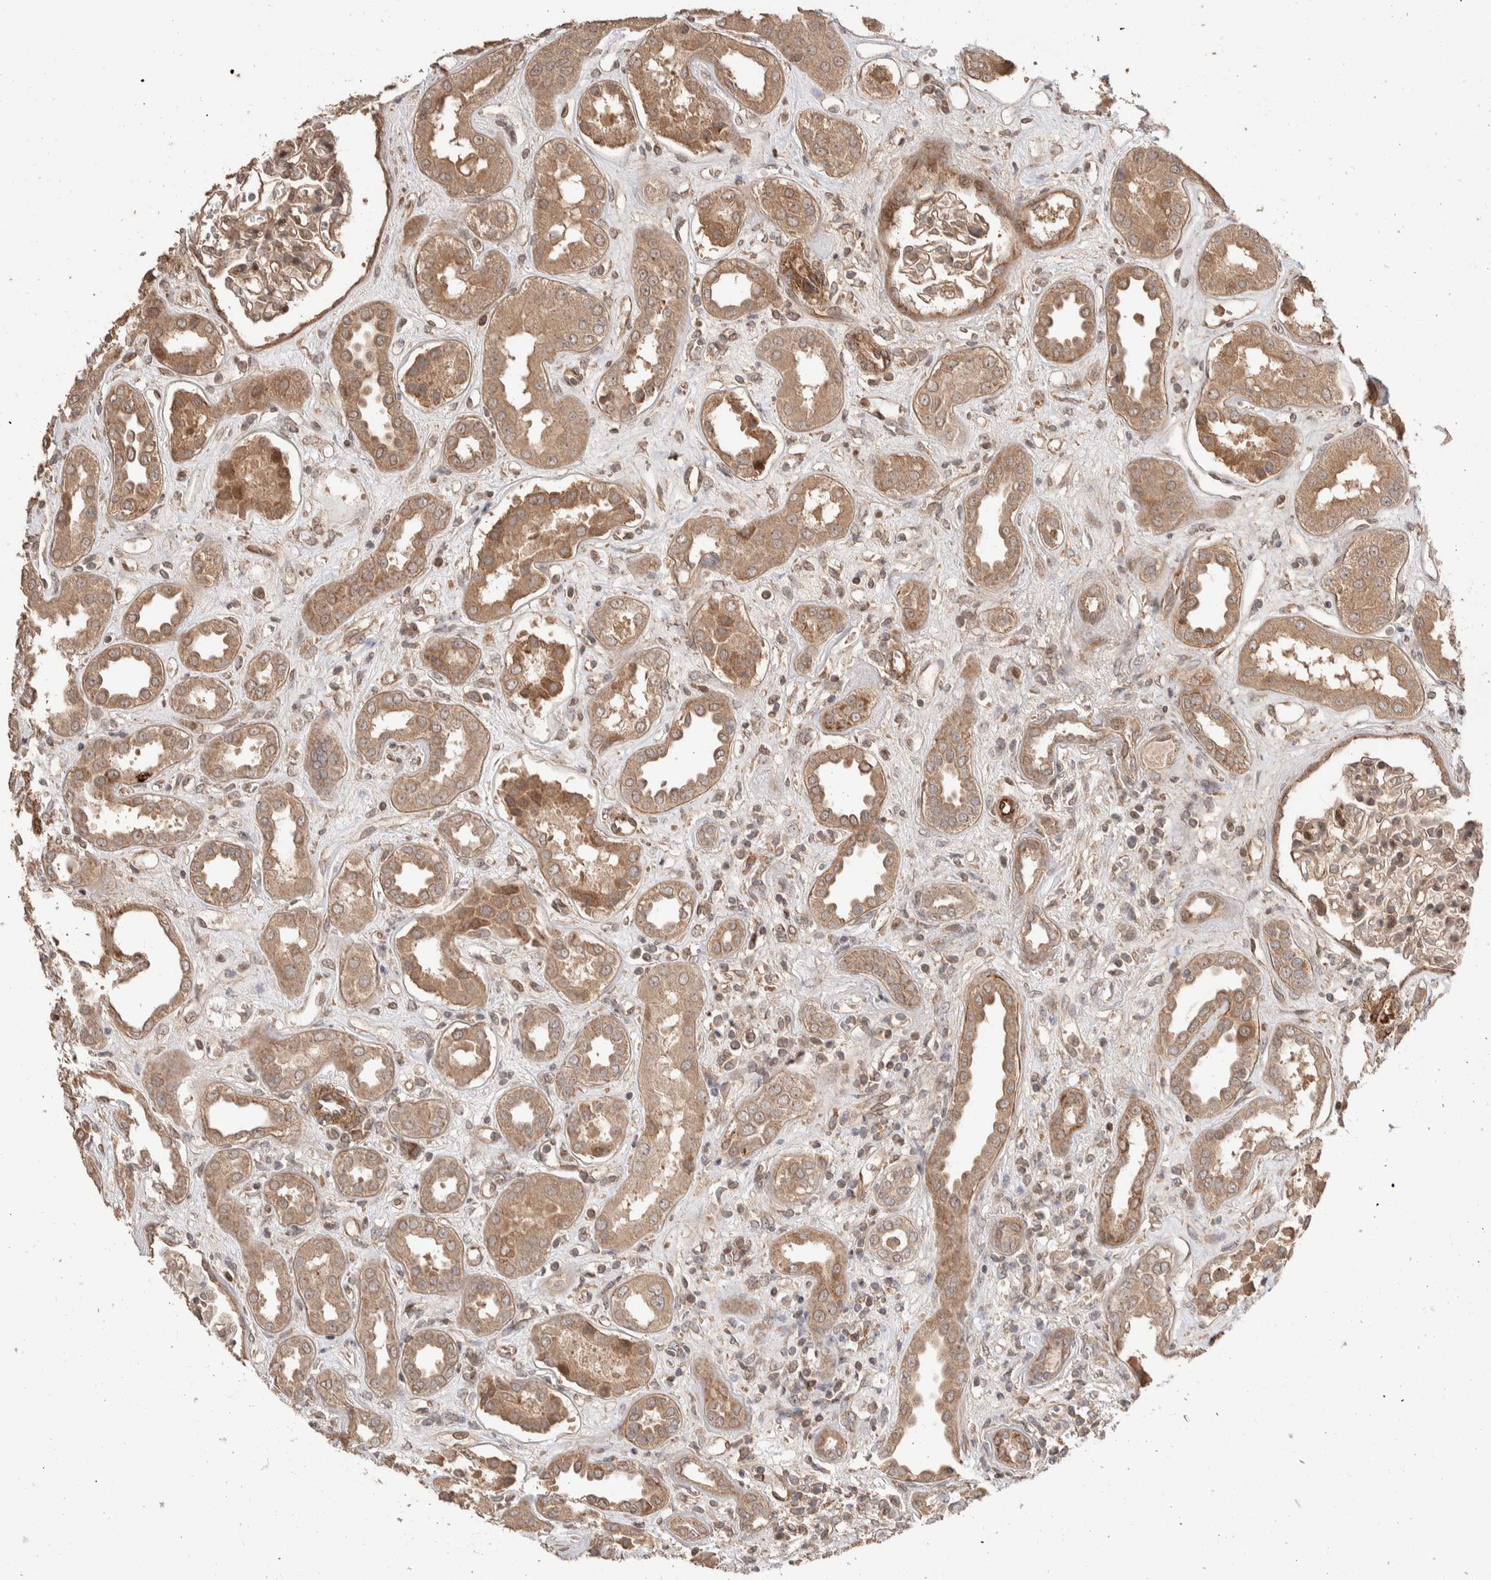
{"staining": {"intensity": "moderate", "quantity": "25%-75%", "location": "cytoplasmic/membranous"}, "tissue": "kidney", "cell_type": "Cells in glomeruli", "image_type": "normal", "snomed": [{"axis": "morphology", "description": "Normal tissue, NOS"}, {"axis": "topography", "description": "Kidney"}], "caption": "IHC of normal human kidney demonstrates medium levels of moderate cytoplasmic/membranous expression in approximately 25%-75% of cells in glomeruli. (IHC, brightfield microscopy, high magnification).", "gene": "ERC1", "patient": {"sex": "male", "age": 59}}